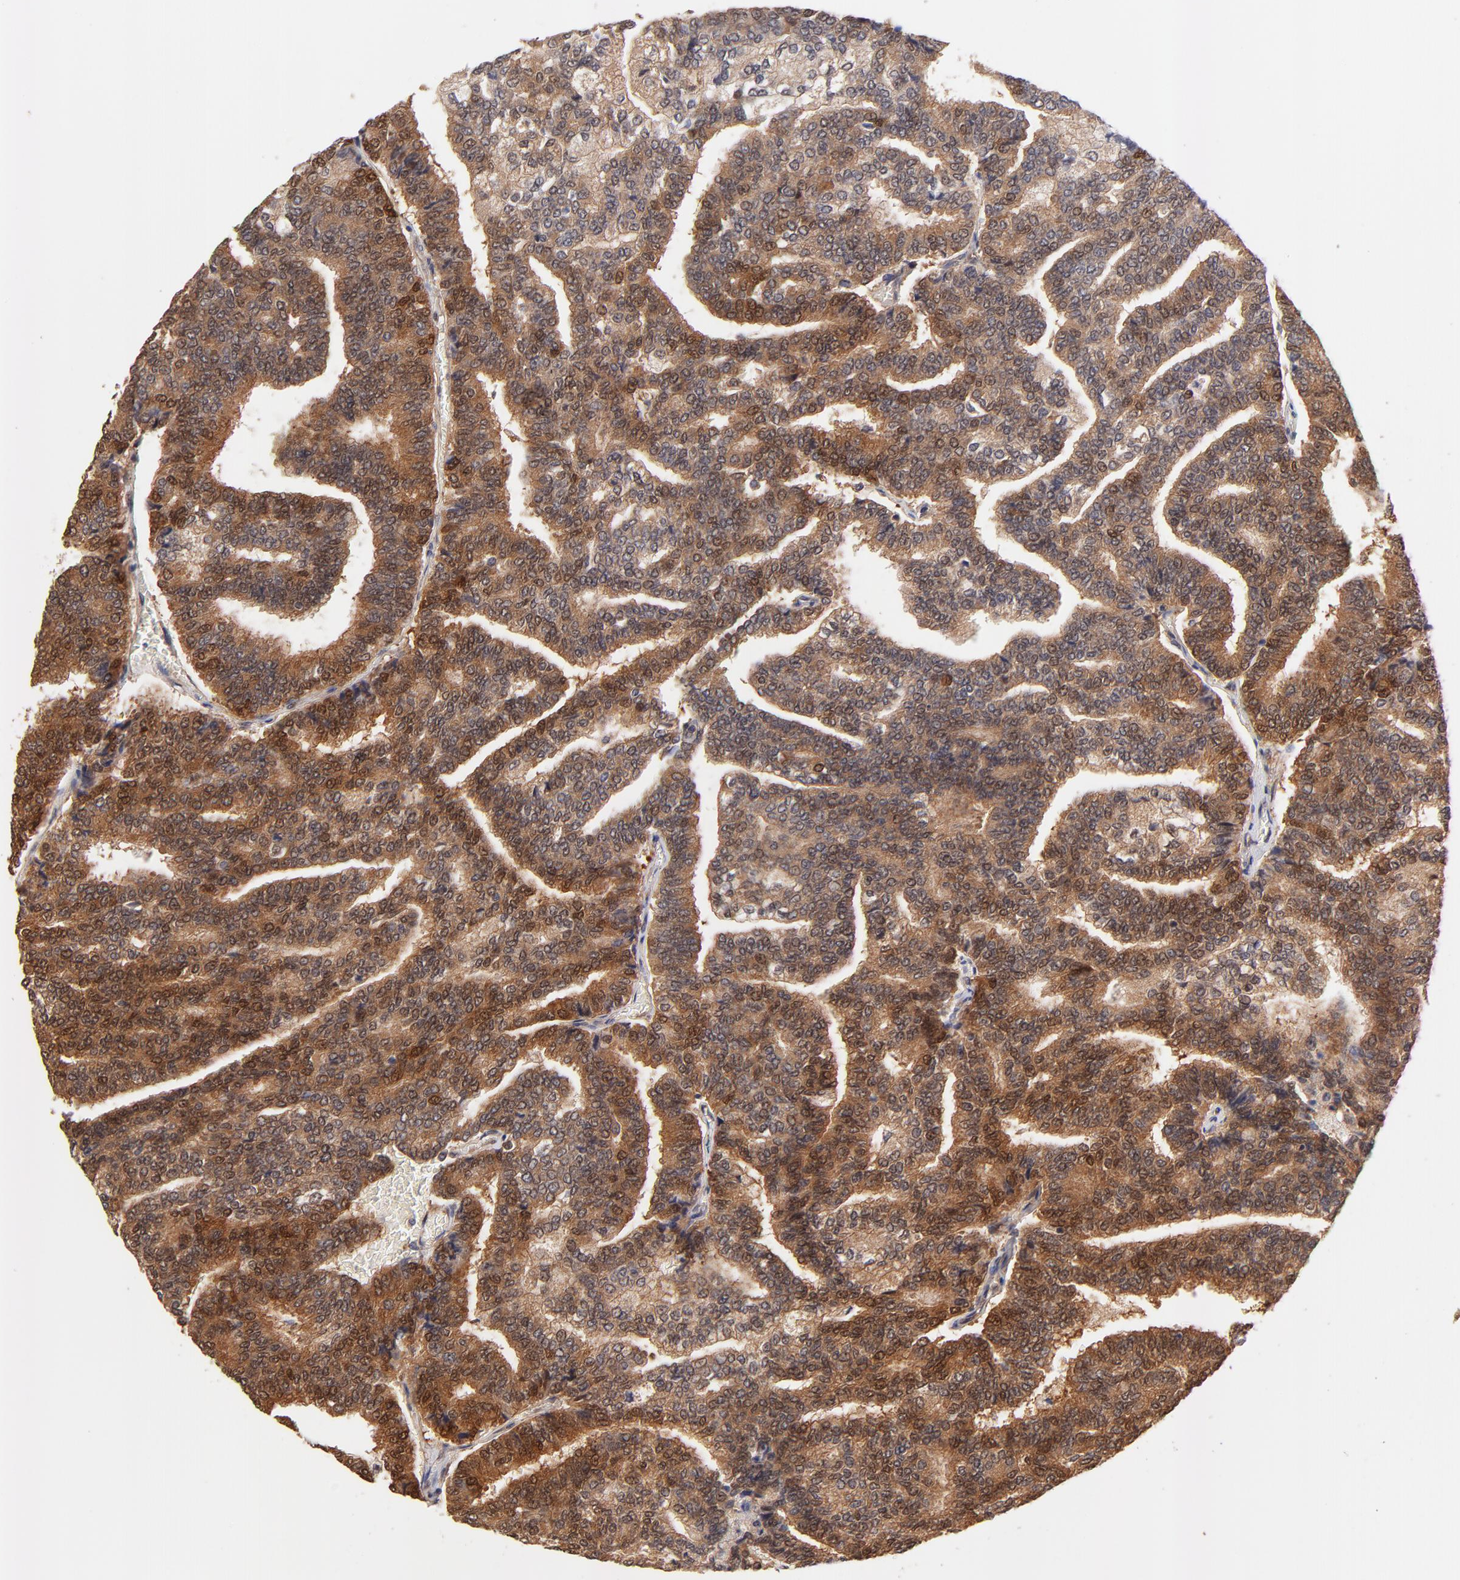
{"staining": {"intensity": "strong", "quantity": ">75%", "location": "cytoplasmic/membranous,nuclear"}, "tissue": "thyroid cancer", "cell_type": "Tumor cells", "image_type": "cancer", "snomed": [{"axis": "morphology", "description": "Papillary adenocarcinoma, NOS"}, {"axis": "topography", "description": "Thyroid gland"}], "caption": "A high-resolution histopathology image shows immunohistochemistry staining of thyroid papillary adenocarcinoma, which demonstrates strong cytoplasmic/membranous and nuclear expression in approximately >75% of tumor cells. Using DAB (brown) and hematoxylin (blue) stains, captured at high magnification using brightfield microscopy.", "gene": "TXNL1", "patient": {"sex": "female", "age": 35}}